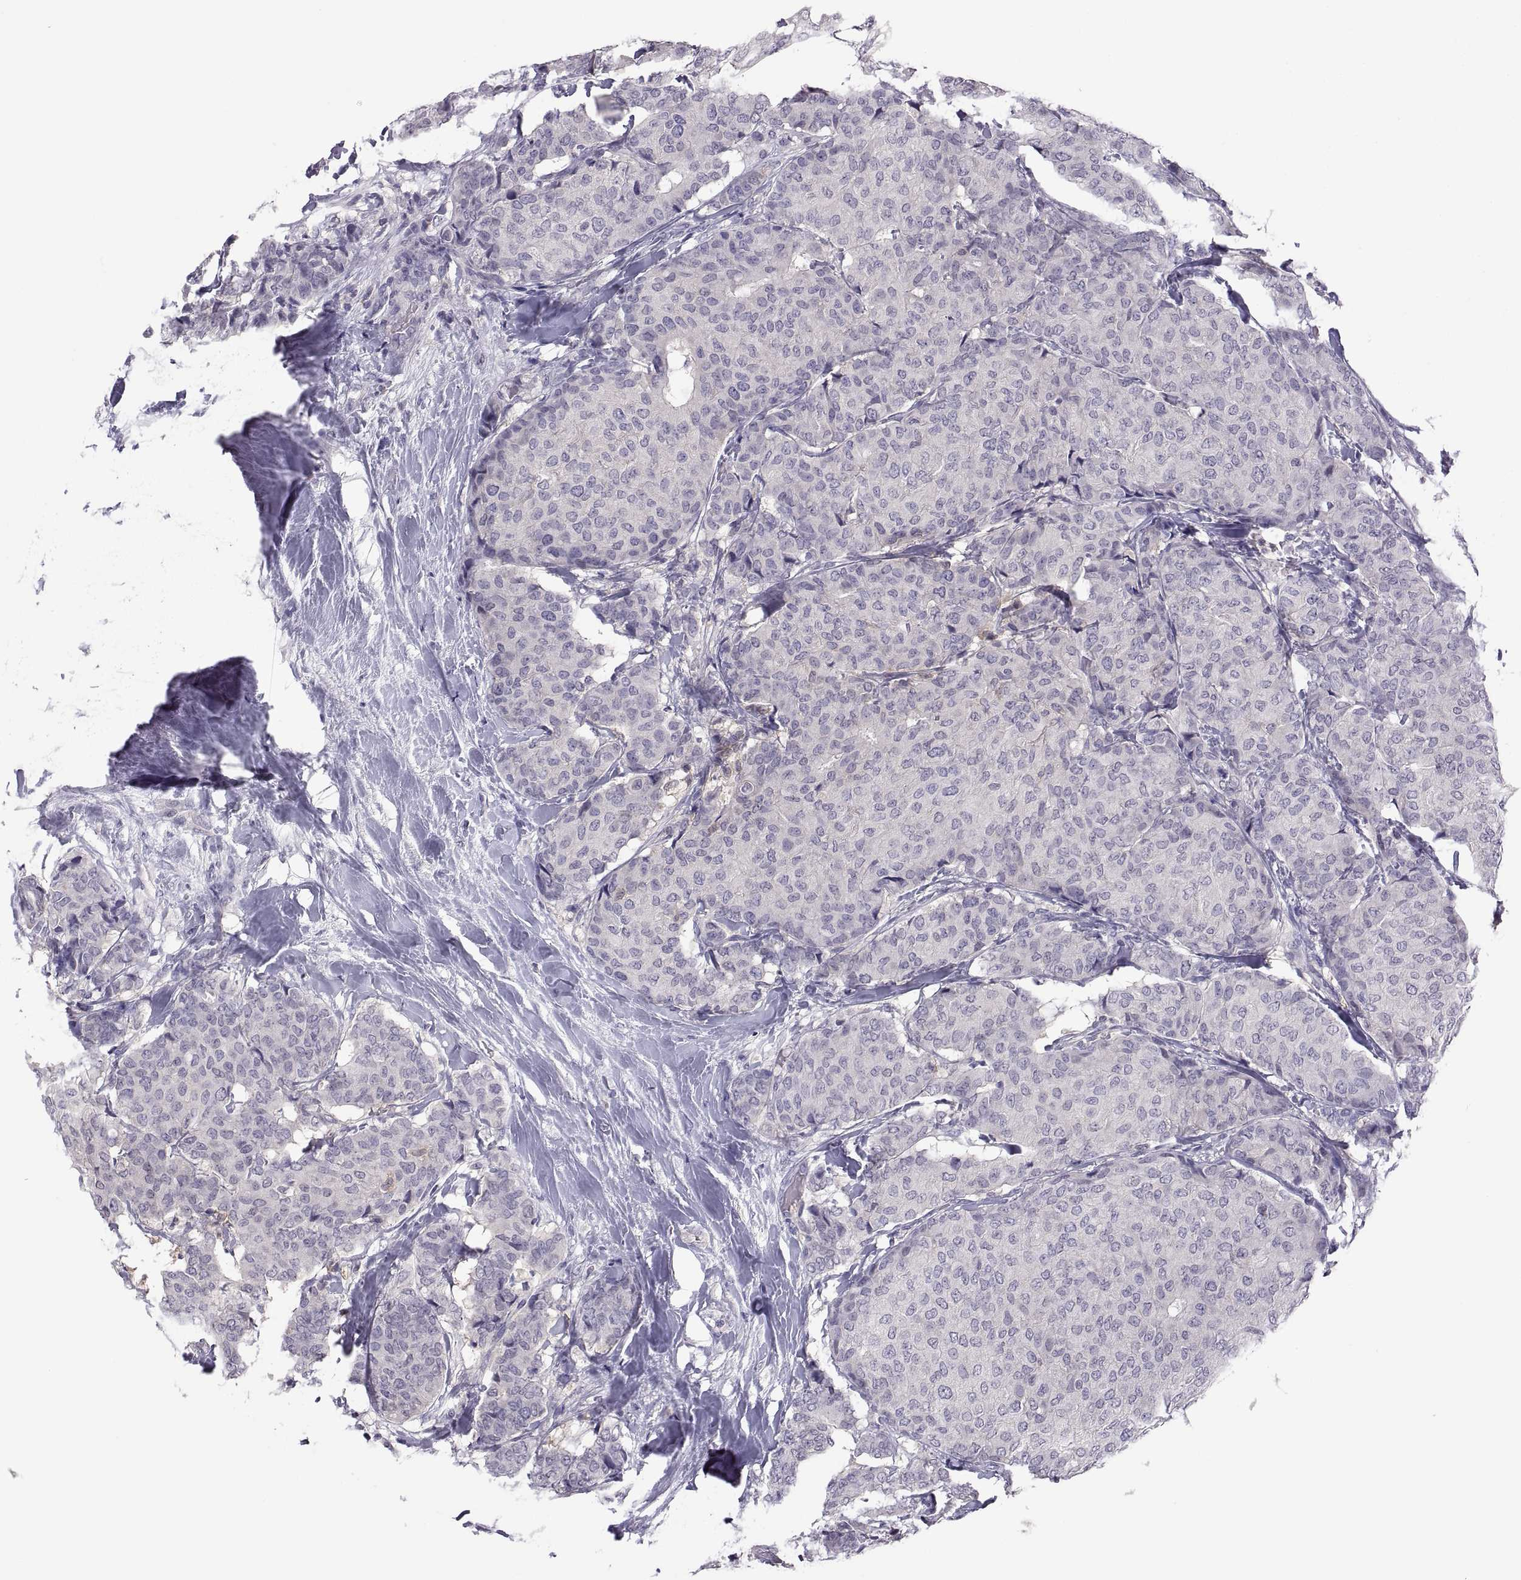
{"staining": {"intensity": "negative", "quantity": "none", "location": "none"}, "tissue": "breast cancer", "cell_type": "Tumor cells", "image_type": "cancer", "snomed": [{"axis": "morphology", "description": "Duct carcinoma"}, {"axis": "topography", "description": "Breast"}], "caption": "Breast cancer (infiltrating ductal carcinoma) was stained to show a protein in brown. There is no significant staining in tumor cells.", "gene": "FGF9", "patient": {"sex": "female", "age": 75}}